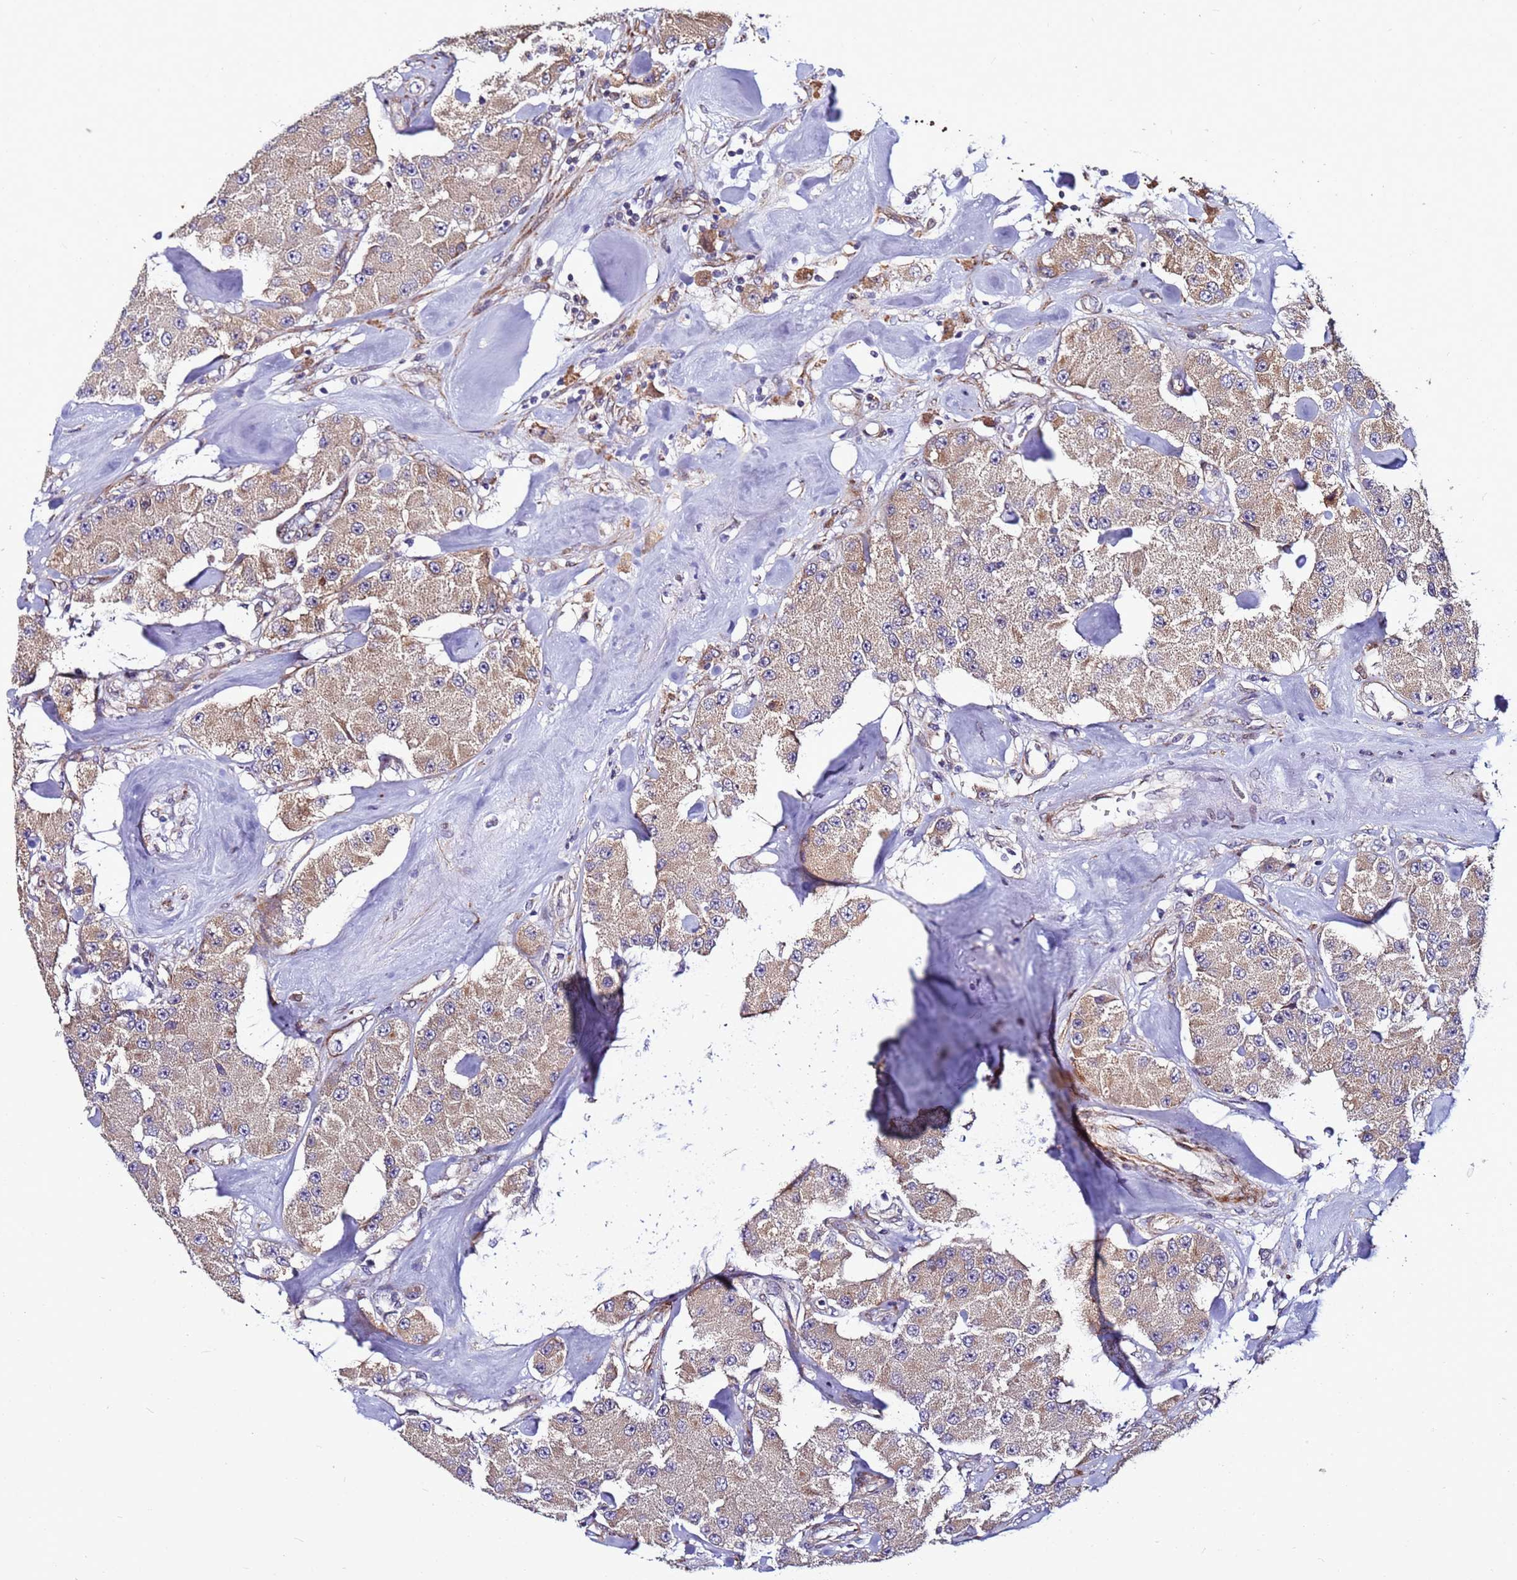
{"staining": {"intensity": "weak", "quantity": "25%-75%", "location": "cytoplasmic/membranous"}, "tissue": "carcinoid", "cell_type": "Tumor cells", "image_type": "cancer", "snomed": [{"axis": "morphology", "description": "Carcinoid, malignant, NOS"}, {"axis": "topography", "description": "Pancreas"}], "caption": "Weak cytoplasmic/membranous protein positivity is appreciated in approximately 25%-75% of tumor cells in carcinoid. (DAB IHC with brightfield microscopy, high magnification).", "gene": "MCRIP1", "patient": {"sex": "male", "age": 41}}